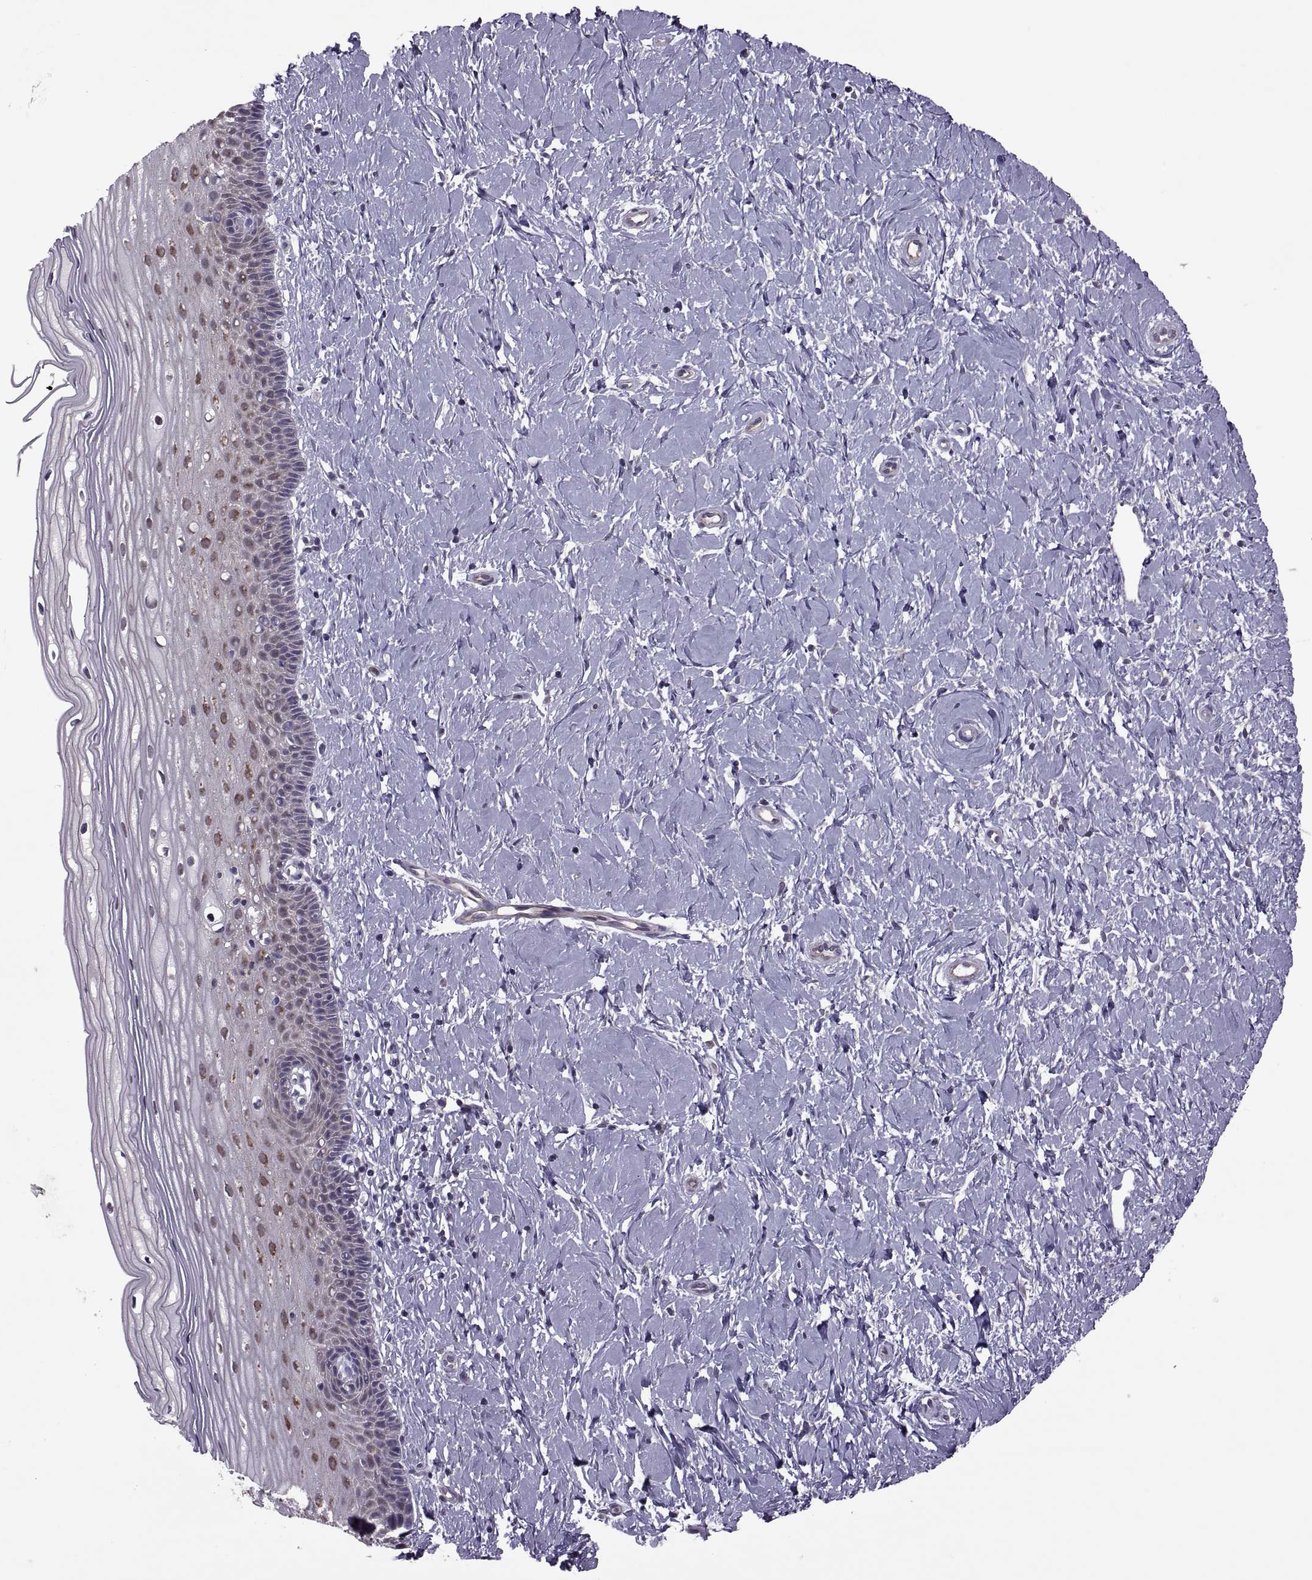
{"staining": {"intensity": "weak", "quantity": ">75%", "location": "cytoplasmic/membranous"}, "tissue": "cervix", "cell_type": "Glandular cells", "image_type": "normal", "snomed": [{"axis": "morphology", "description": "Normal tissue, NOS"}, {"axis": "topography", "description": "Cervix"}], "caption": "Cervix stained with DAB immunohistochemistry reveals low levels of weak cytoplasmic/membranous staining in approximately >75% of glandular cells. The staining was performed using DAB (3,3'-diaminobenzidine), with brown indicating positive protein expression. Nuclei are stained blue with hematoxylin.", "gene": "ODF3", "patient": {"sex": "female", "age": 37}}